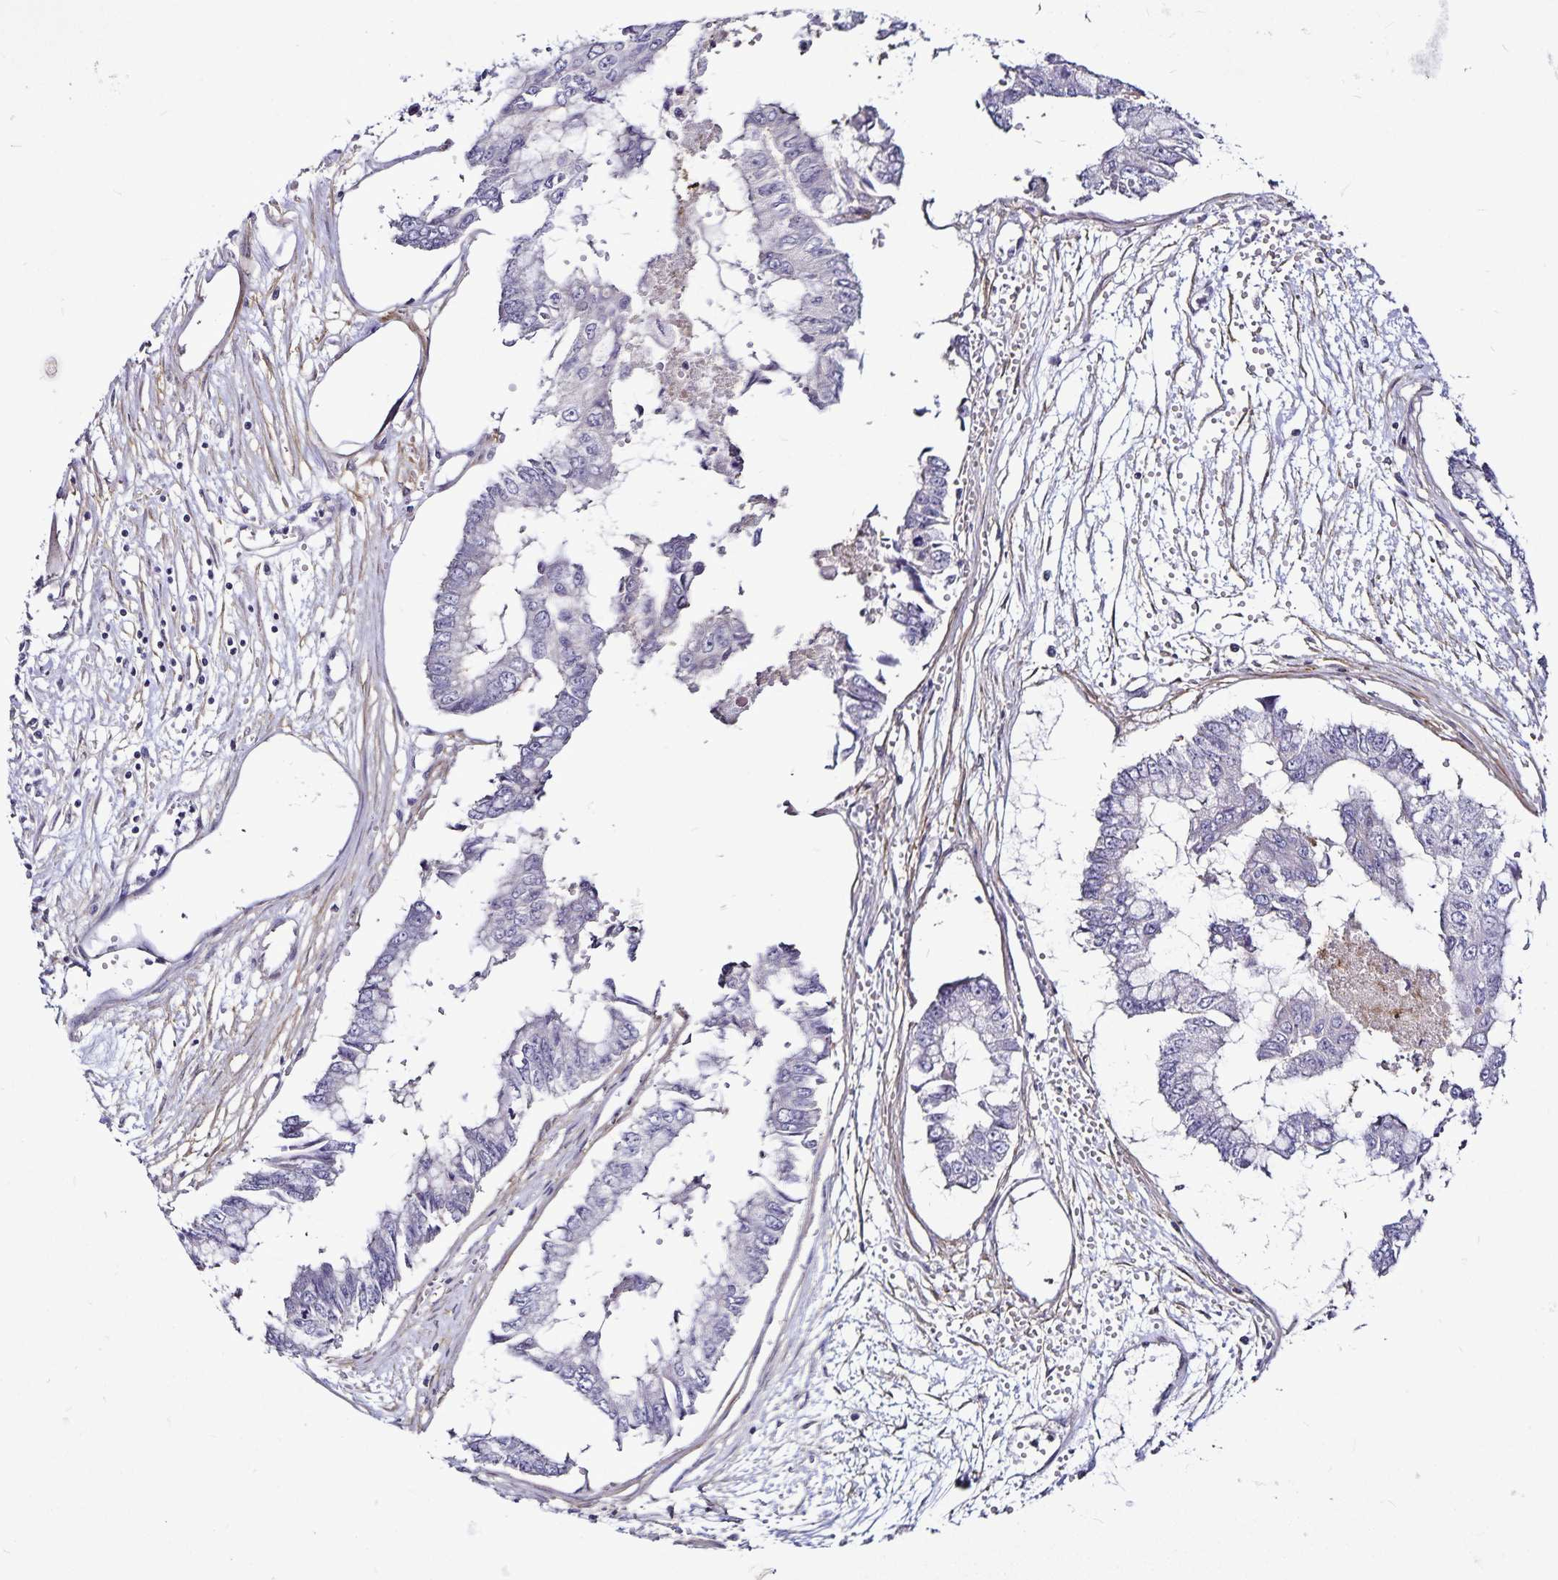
{"staining": {"intensity": "negative", "quantity": "none", "location": "none"}, "tissue": "ovarian cancer", "cell_type": "Tumor cells", "image_type": "cancer", "snomed": [{"axis": "morphology", "description": "Cystadenocarcinoma, mucinous, NOS"}, {"axis": "topography", "description": "Ovary"}], "caption": "Immunohistochemical staining of ovarian cancer demonstrates no significant staining in tumor cells.", "gene": "GNG12", "patient": {"sex": "female", "age": 72}}